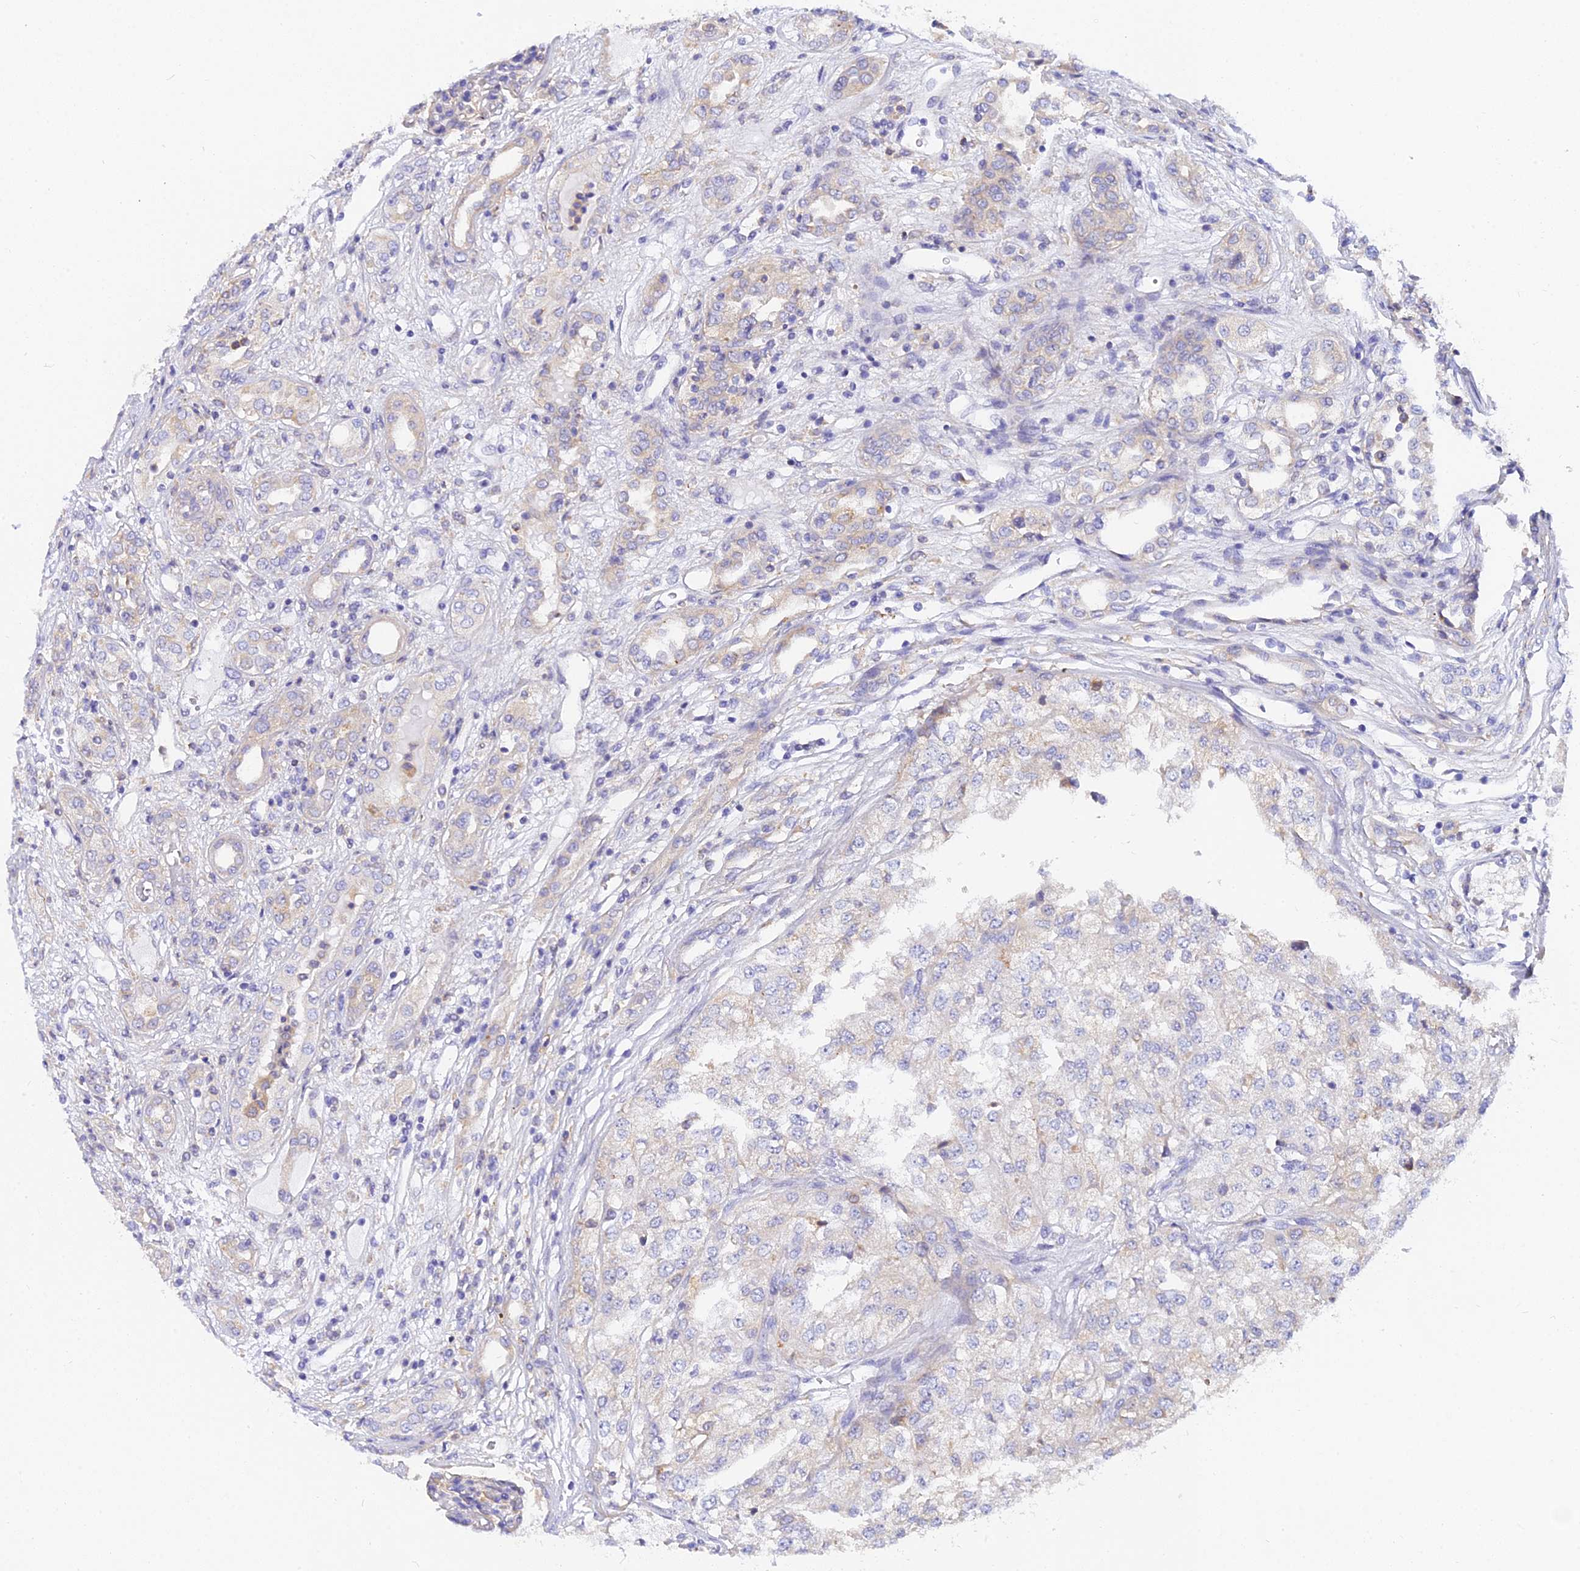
{"staining": {"intensity": "negative", "quantity": "none", "location": "none"}, "tissue": "renal cancer", "cell_type": "Tumor cells", "image_type": "cancer", "snomed": [{"axis": "morphology", "description": "Adenocarcinoma, NOS"}, {"axis": "topography", "description": "Kidney"}], "caption": "Tumor cells show no significant positivity in renal cancer.", "gene": "ARL8B", "patient": {"sex": "female", "age": 54}}